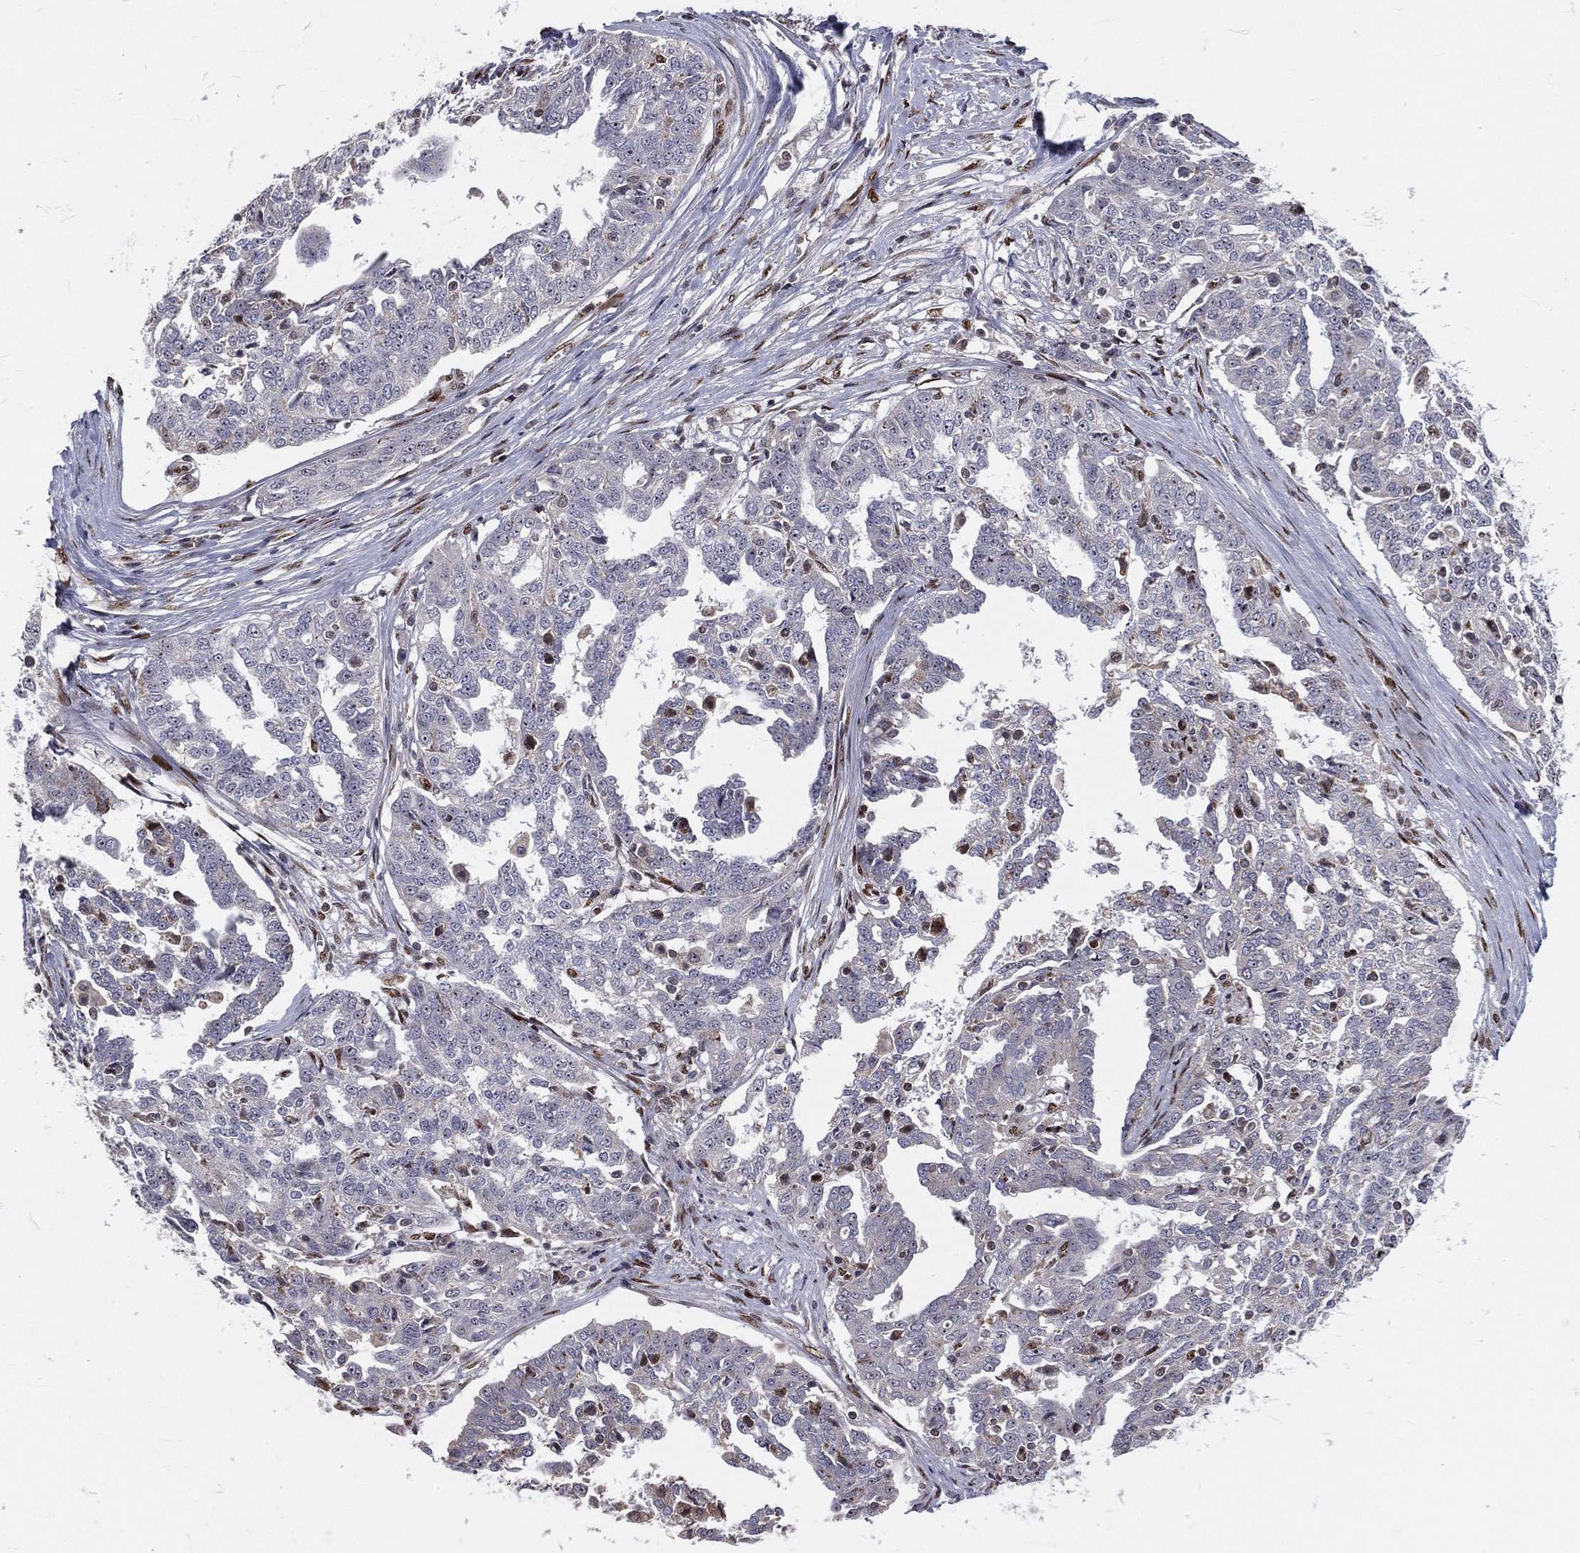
{"staining": {"intensity": "negative", "quantity": "none", "location": "none"}, "tissue": "ovarian cancer", "cell_type": "Tumor cells", "image_type": "cancer", "snomed": [{"axis": "morphology", "description": "Cystadenocarcinoma, serous, NOS"}, {"axis": "topography", "description": "Ovary"}], "caption": "Immunohistochemistry (IHC) of human ovarian serous cystadenocarcinoma shows no expression in tumor cells.", "gene": "ZEB1", "patient": {"sex": "female", "age": 67}}